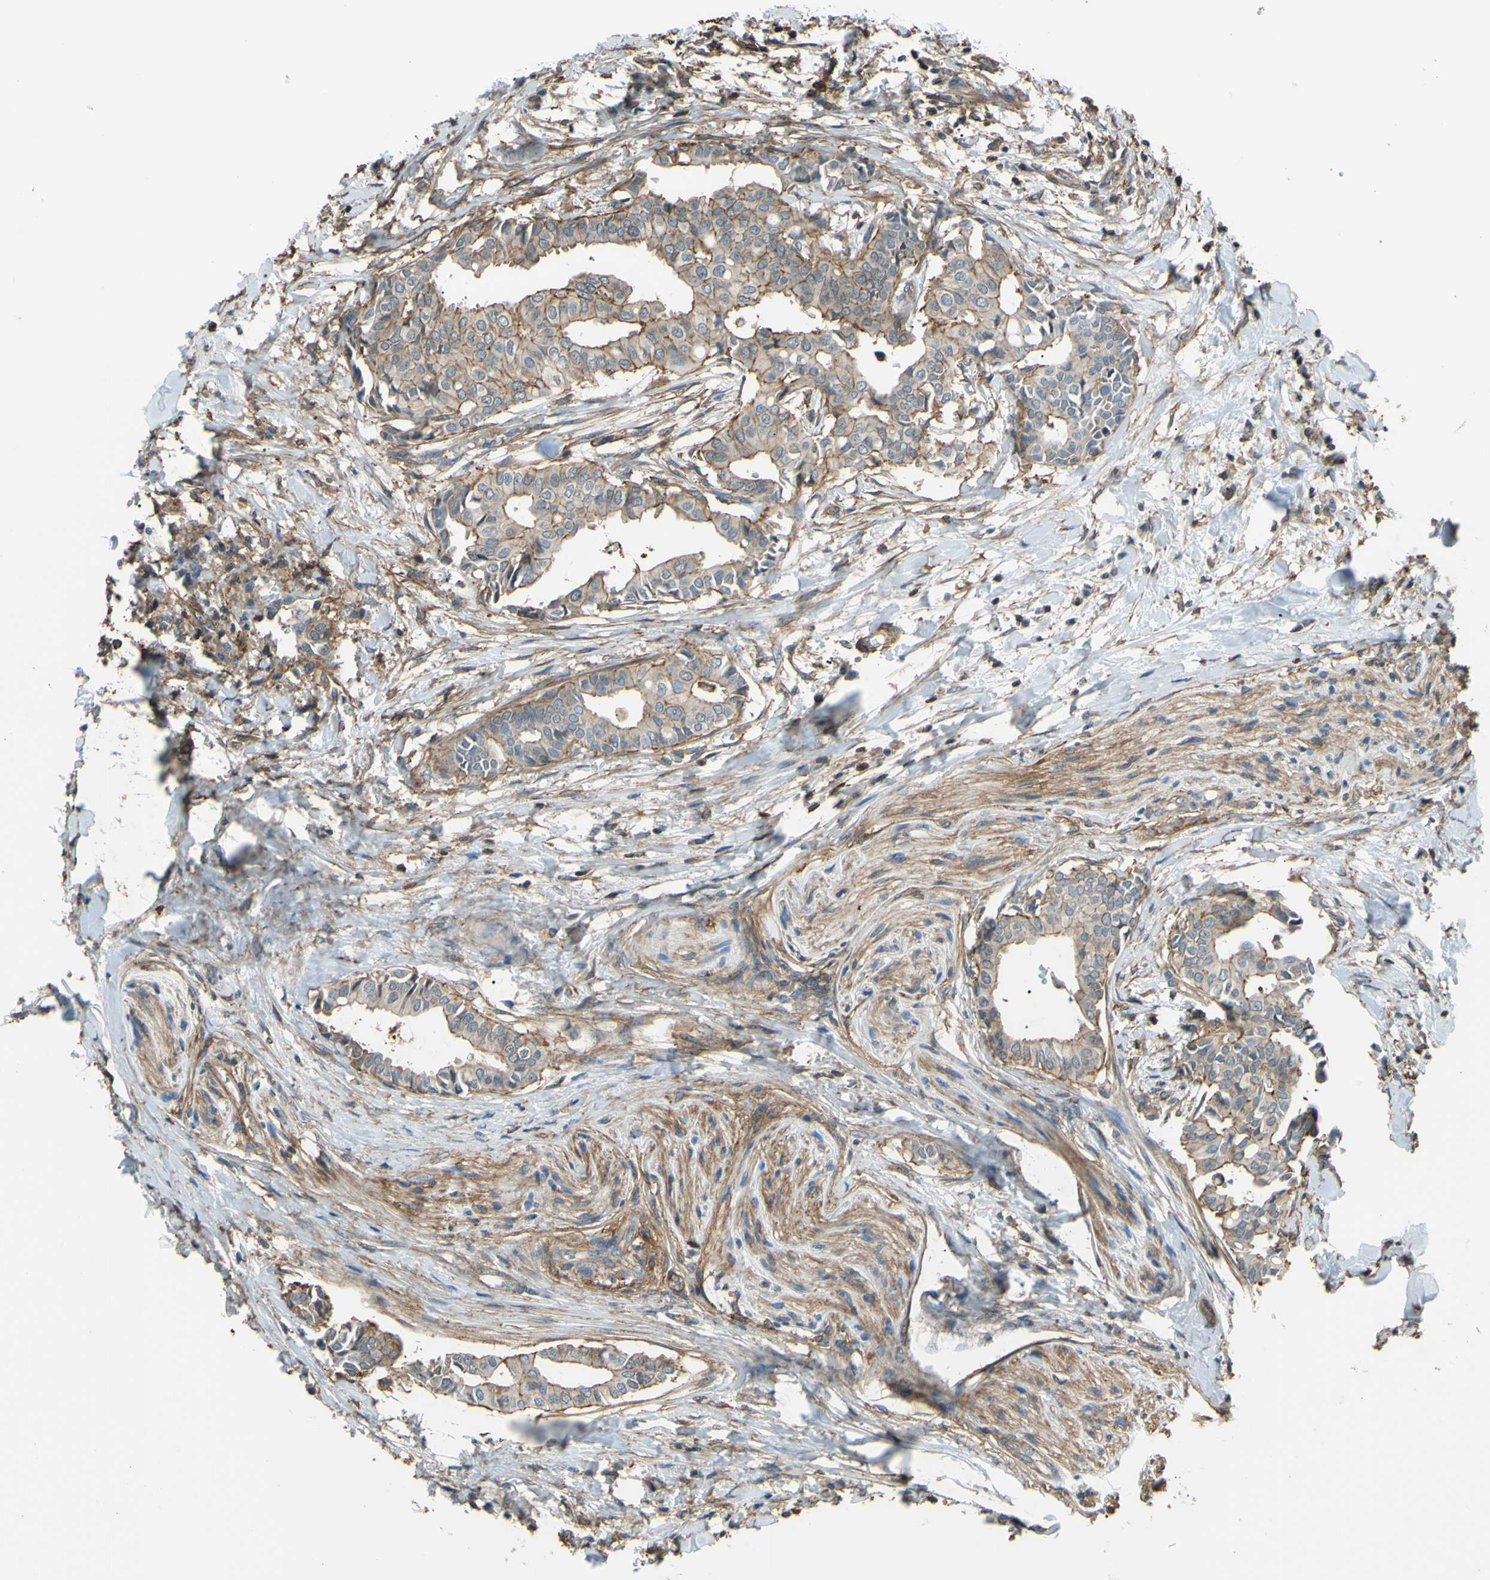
{"staining": {"intensity": "moderate", "quantity": ">75%", "location": "cytoplasmic/membranous"}, "tissue": "head and neck cancer", "cell_type": "Tumor cells", "image_type": "cancer", "snomed": [{"axis": "morphology", "description": "Adenocarcinoma, NOS"}, {"axis": "topography", "description": "Salivary gland"}, {"axis": "topography", "description": "Head-Neck"}], "caption": "The immunohistochemical stain highlights moderate cytoplasmic/membranous positivity in tumor cells of adenocarcinoma (head and neck) tissue.", "gene": "ADD3", "patient": {"sex": "female", "age": 59}}